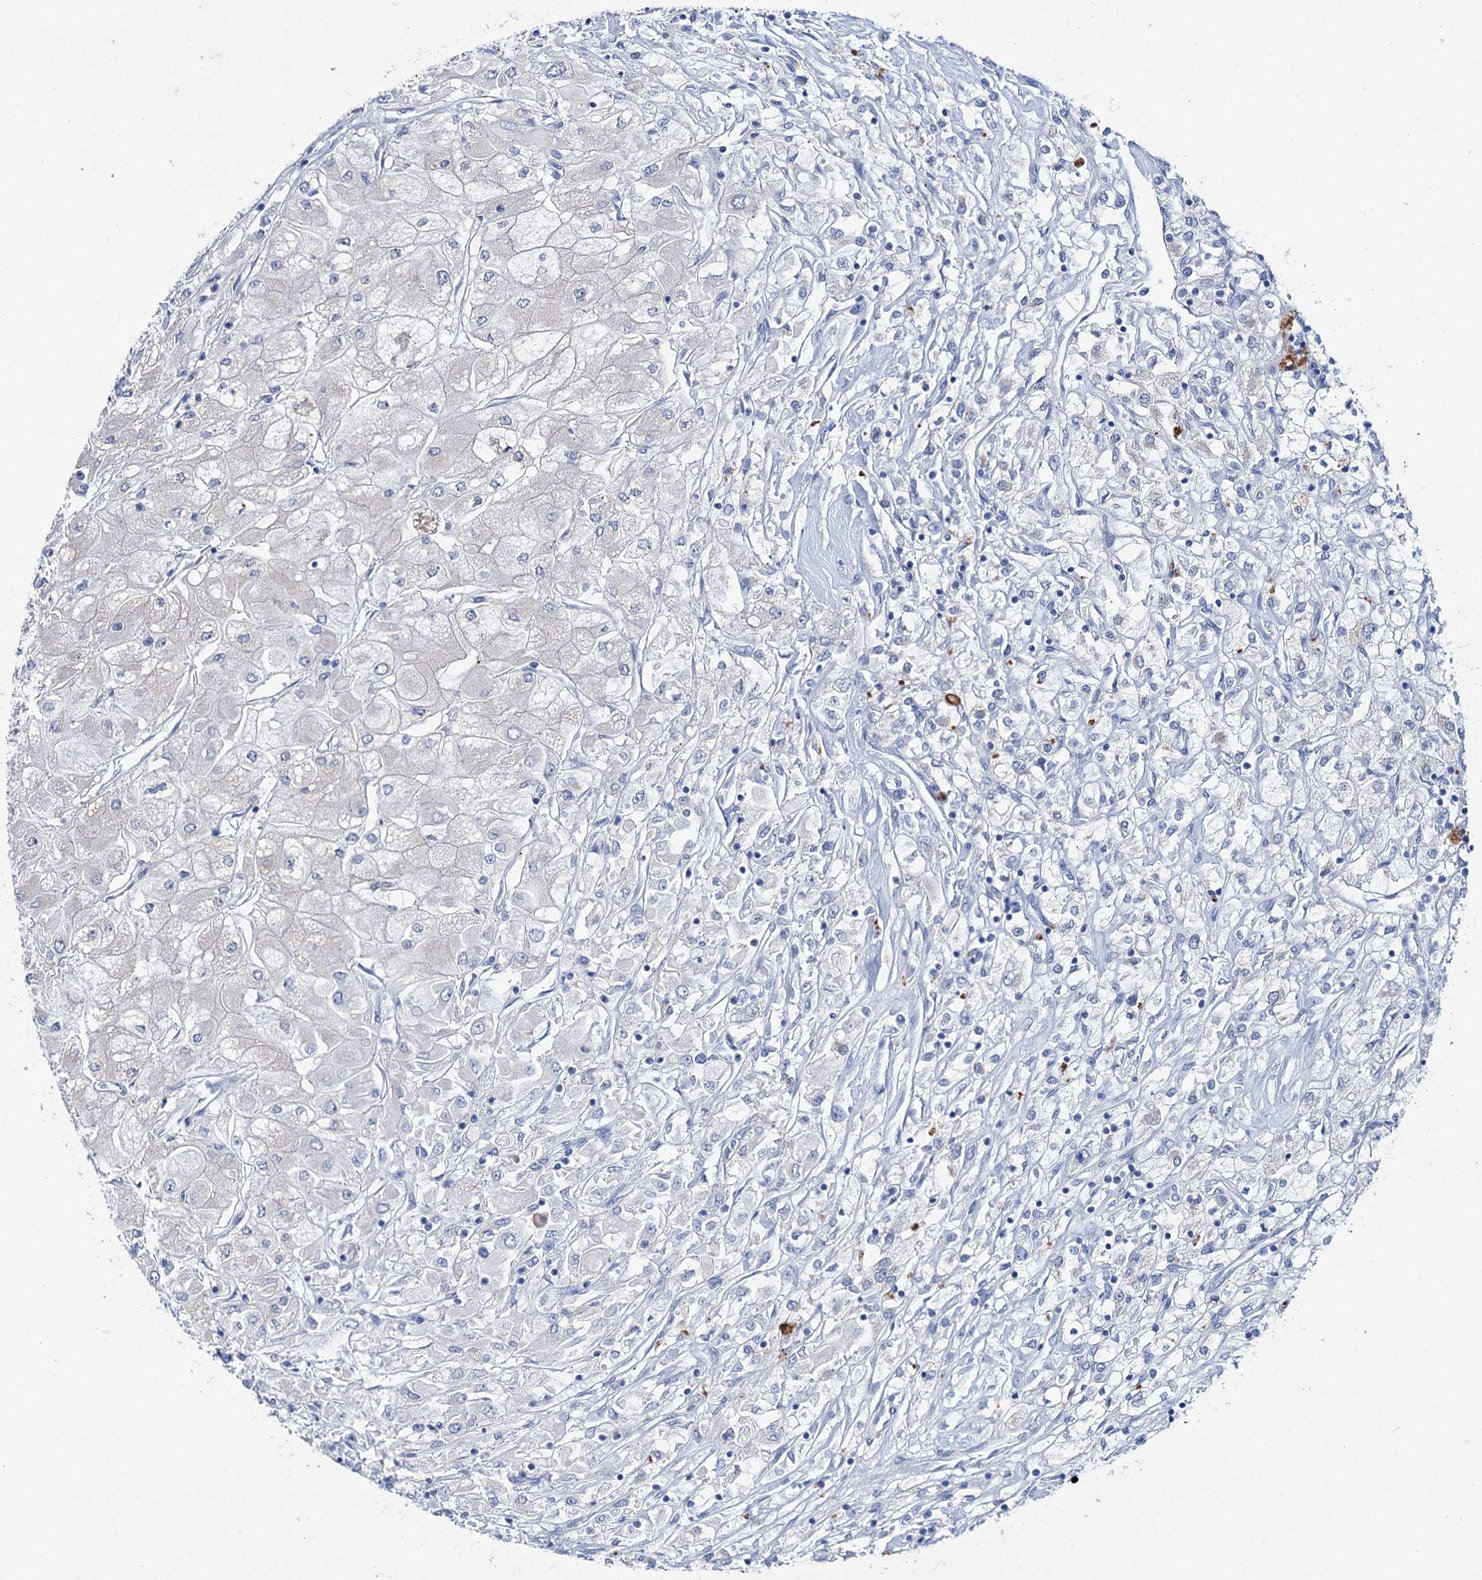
{"staining": {"intensity": "negative", "quantity": "none", "location": "none"}, "tissue": "renal cancer", "cell_type": "Tumor cells", "image_type": "cancer", "snomed": [{"axis": "morphology", "description": "Adenocarcinoma, NOS"}, {"axis": "topography", "description": "Kidney"}], "caption": "Adenocarcinoma (renal) stained for a protein using immunohistochemistry (IHC) displays no staining tumor cells.", "gene": "LYZL4", "patient": {"sex": "male", "age": 80}}